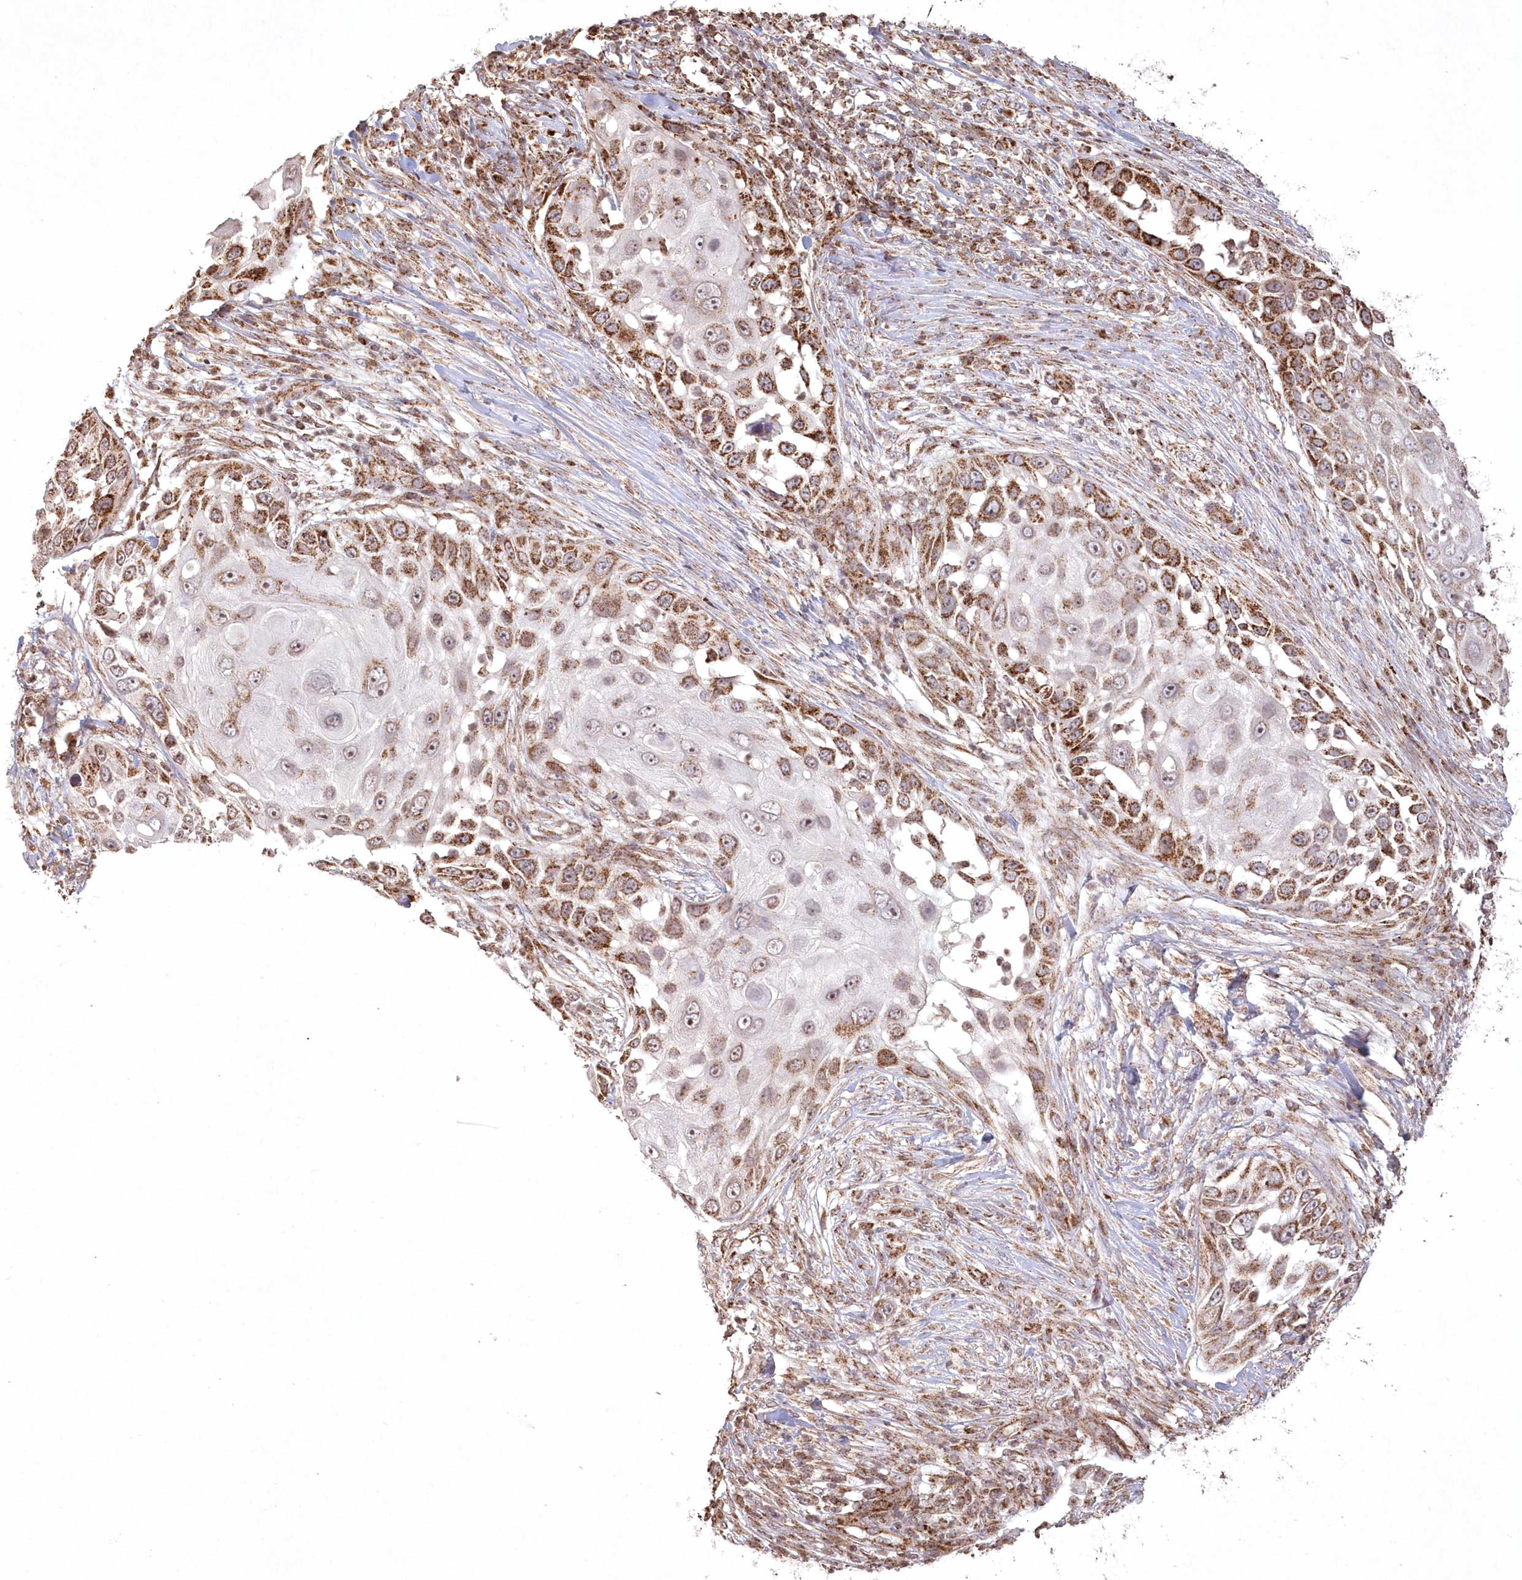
{"staining": {"intensity": "strong", "quantity": ">75%", "location": "cytoplasmic/membranous"}, "tissue": "skin cancer", "cell_type": "Tumor cells", "image_type": "cancer", "snomed": [{"axis": "morphology", "description": "Squamous cell carcinoma, NOS"}, {"axis": "topography", "description": "Skin"}], "caption": "Strong cytoplasmic/membranous staining for a protein is appreciated in approximately >75% of tumor cells of squamous cell carcinoma (skin) using IHC.", "gene": "LRPPRC", "patient": {"sex": "female", "age": 44}}